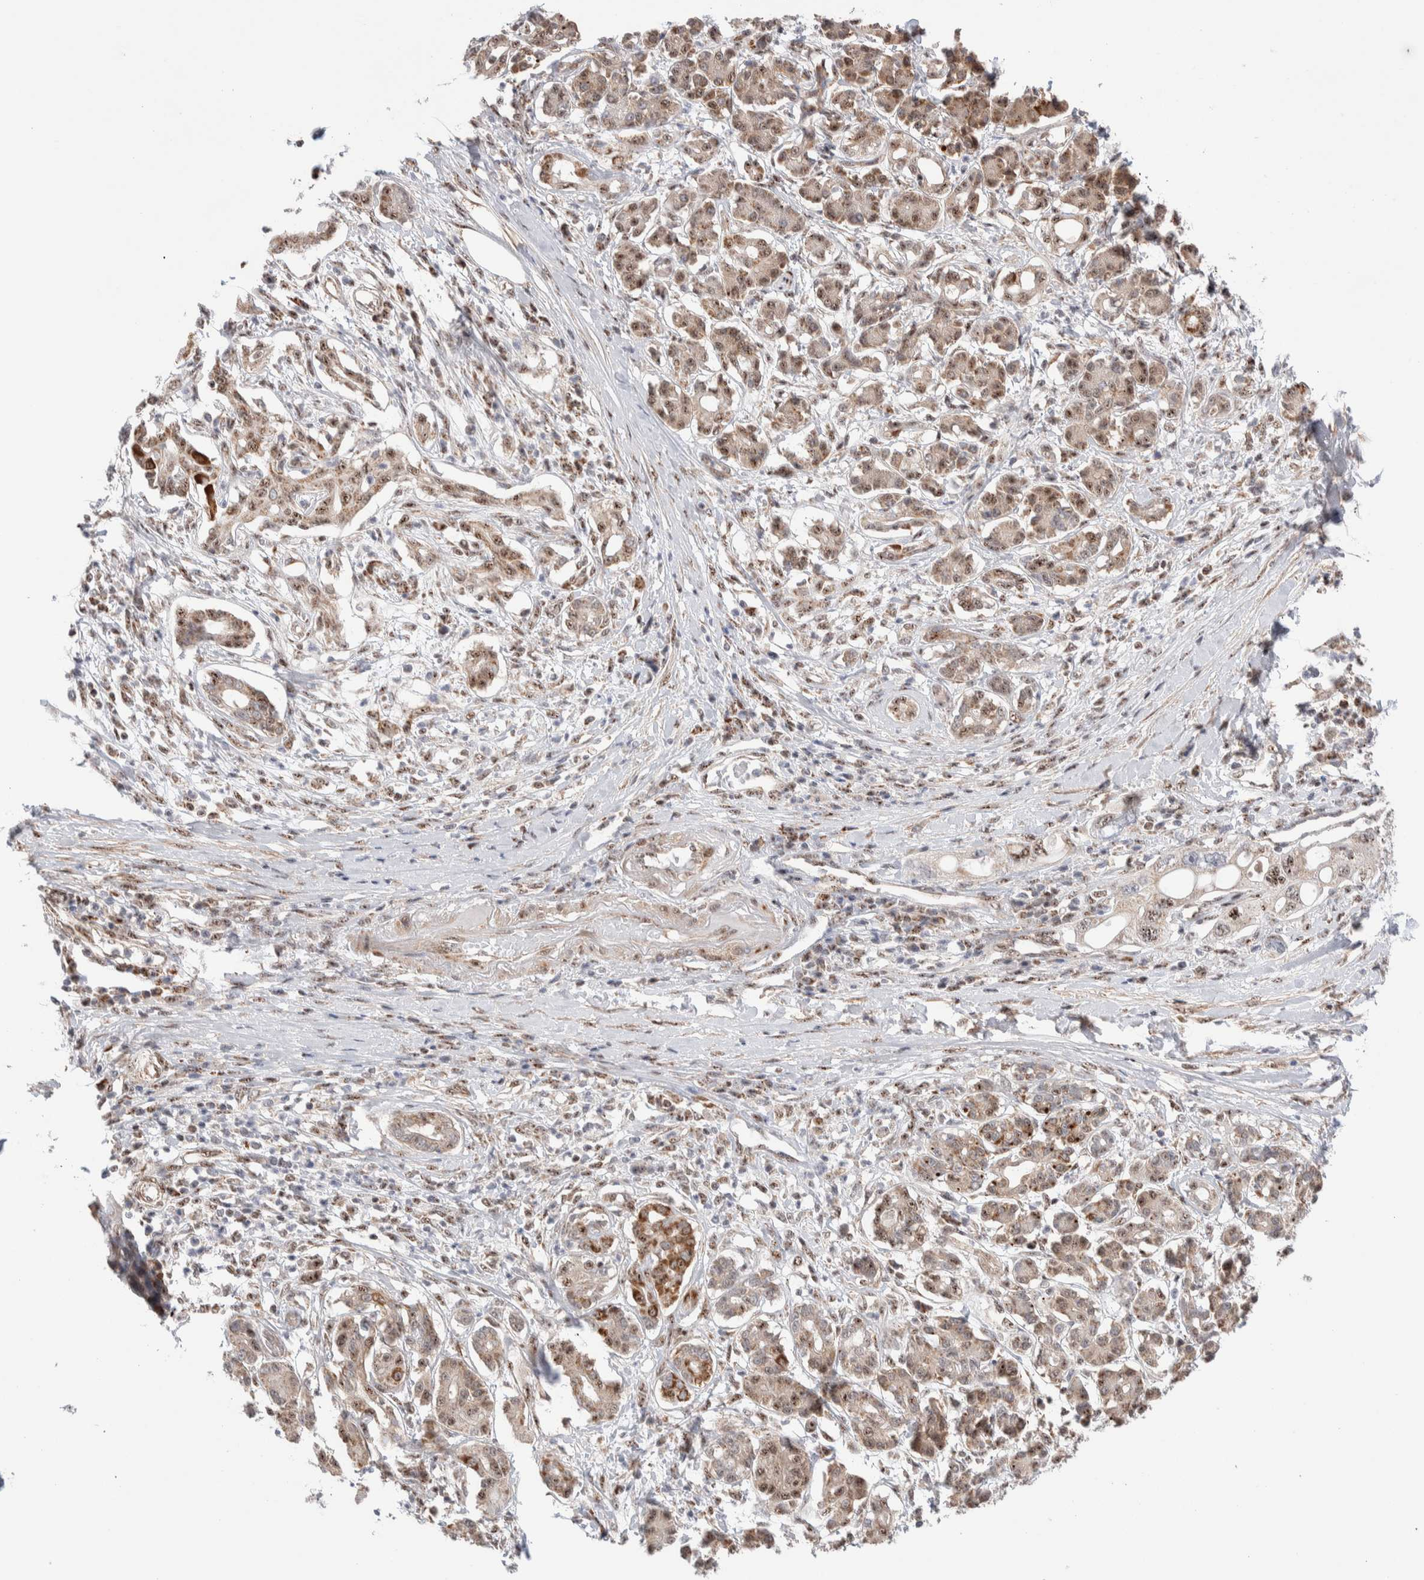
{"staining": {"intensity": "moderate", "quantity": ">75%", "location": "cytoplasmic/membranous,nuclear"}, "tissue": "pancreatic cancer", "cell_type": "Tumor cells", "image_type": "cancer", "snomed": [{"axis": "morphology", "description": "Adenocarcinoma, NOS"}, {"axis": "topography", "description": "Pancreas"}], "caption": "Pancreatic cancer stained with a brown dye displays moderate cytoplasmic/membranous and nuclear positive staining in approximately >75% of tumor cells.", "gene": "ZNF695", "patient": {"sex": "female", "age": 56}}